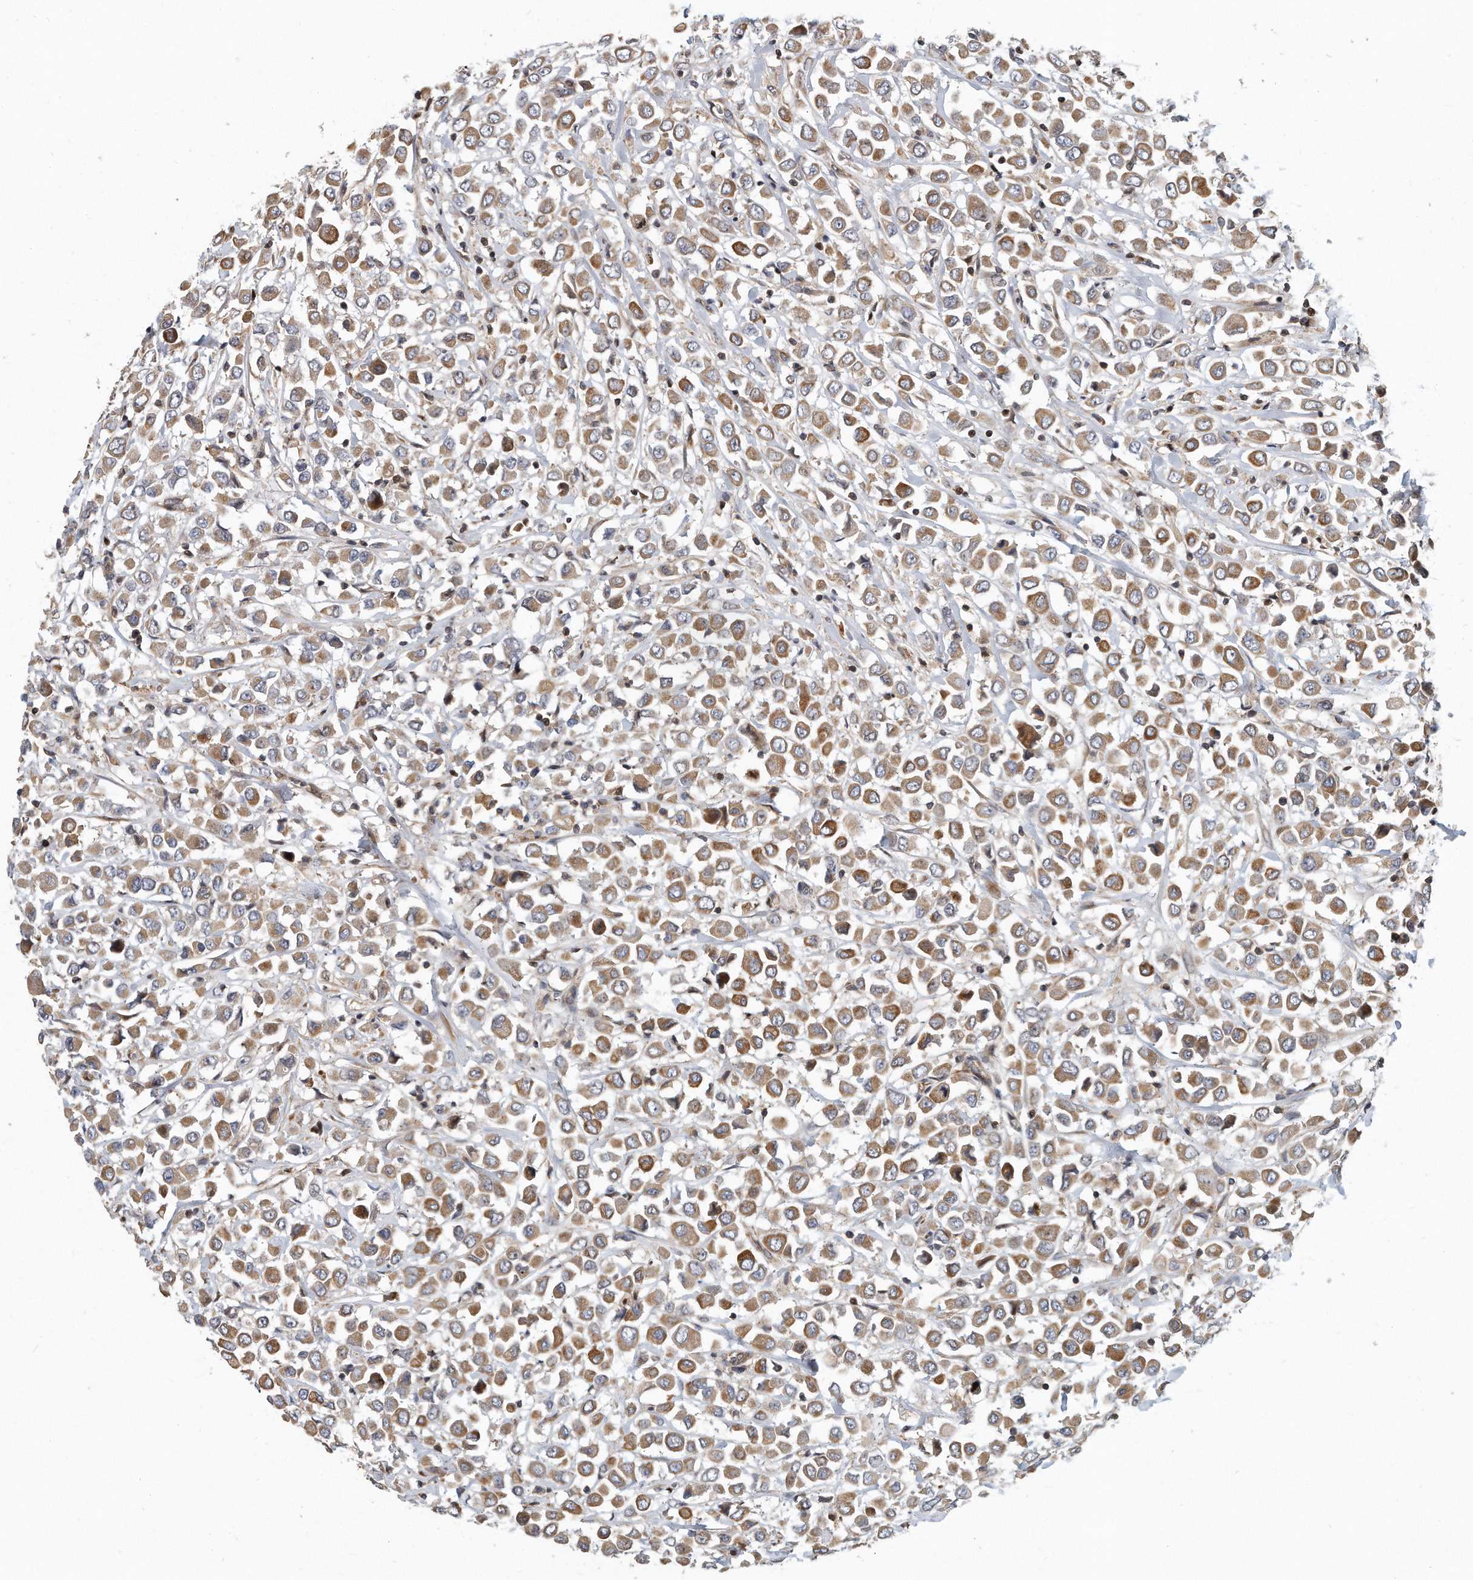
{"staining": {"intensity": "moderate", "quantity": ">75%", "location": "cytoplasmic/membranous"}, "tissue": "breast cancer", "cell_type": "Tumor cells", "image_type": "cancer", "snomed": [{"axis": "morphology", "description": "Duct carcinoma"}, {"axis": "topography", "description": "Breast"}], "caption": "Invasive ductal carcinoma (breast) stained with DAB immunohistochemistry reveals medium levels of moderate cytoplasmic/membranous staining in approximately >75% of tumor cells.", "gene": "PCDH8", "patient": {"sex": "female", "age": 61}}